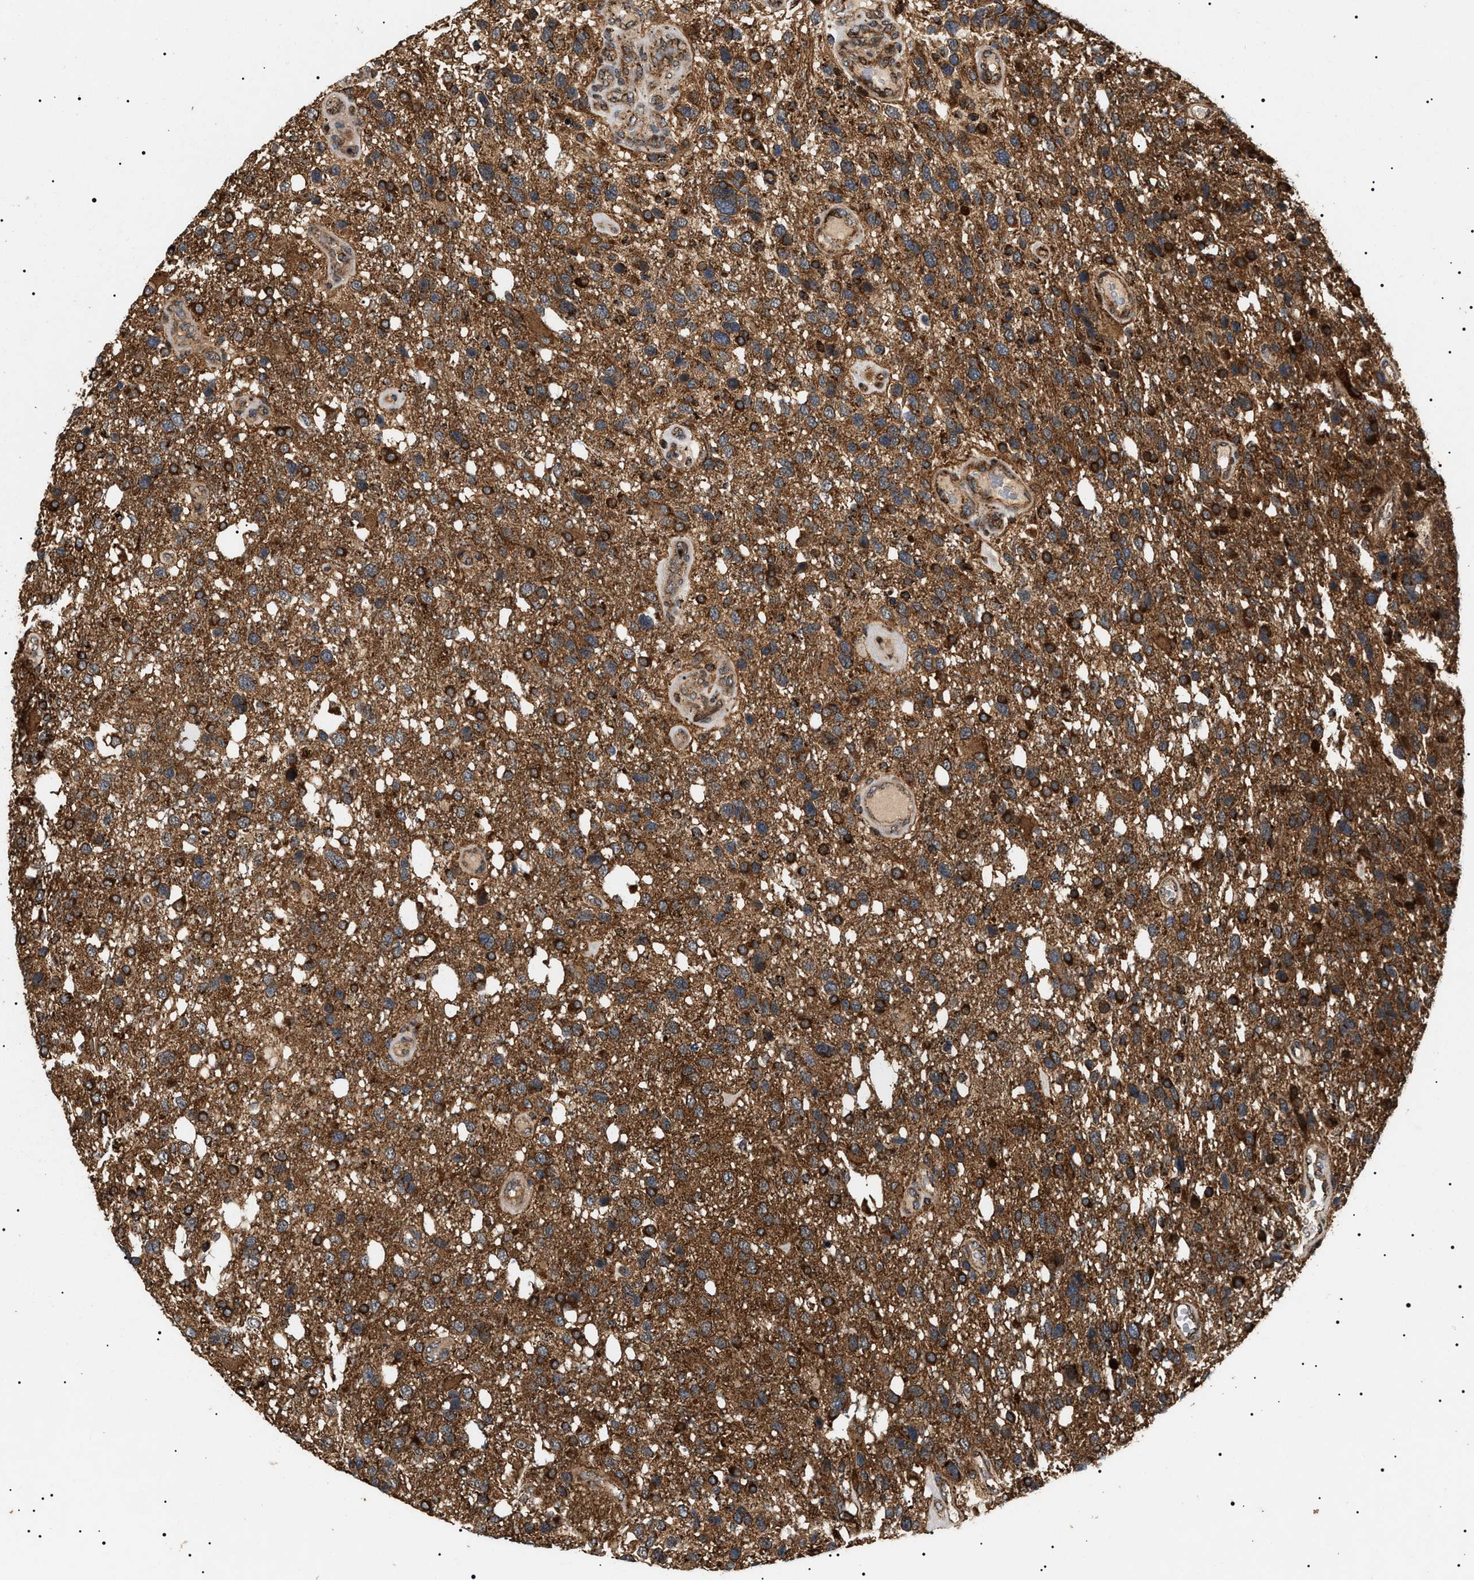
{"staining": {"intensity": "strong", "quantity": ">75%", "location": "cytoplasmic/membranous"}, "tissue": "glioma", "cell_type": "Tumor cells", "image_type": "cancer", "snomed": [{"axis": "morphology", "description": "Glioma, malignant, High grade"}, {"axis": "topography", "description": "Brain"}], "caption": "About >75% of tumor cells in human malignant high-grade glioma demonstrate strong cytoplasmic/membranous protein expression as visualized by brown immunohistochemical staining.", "gene": "ZBTB26", "patient": {"sex": "female", "age": 58}}